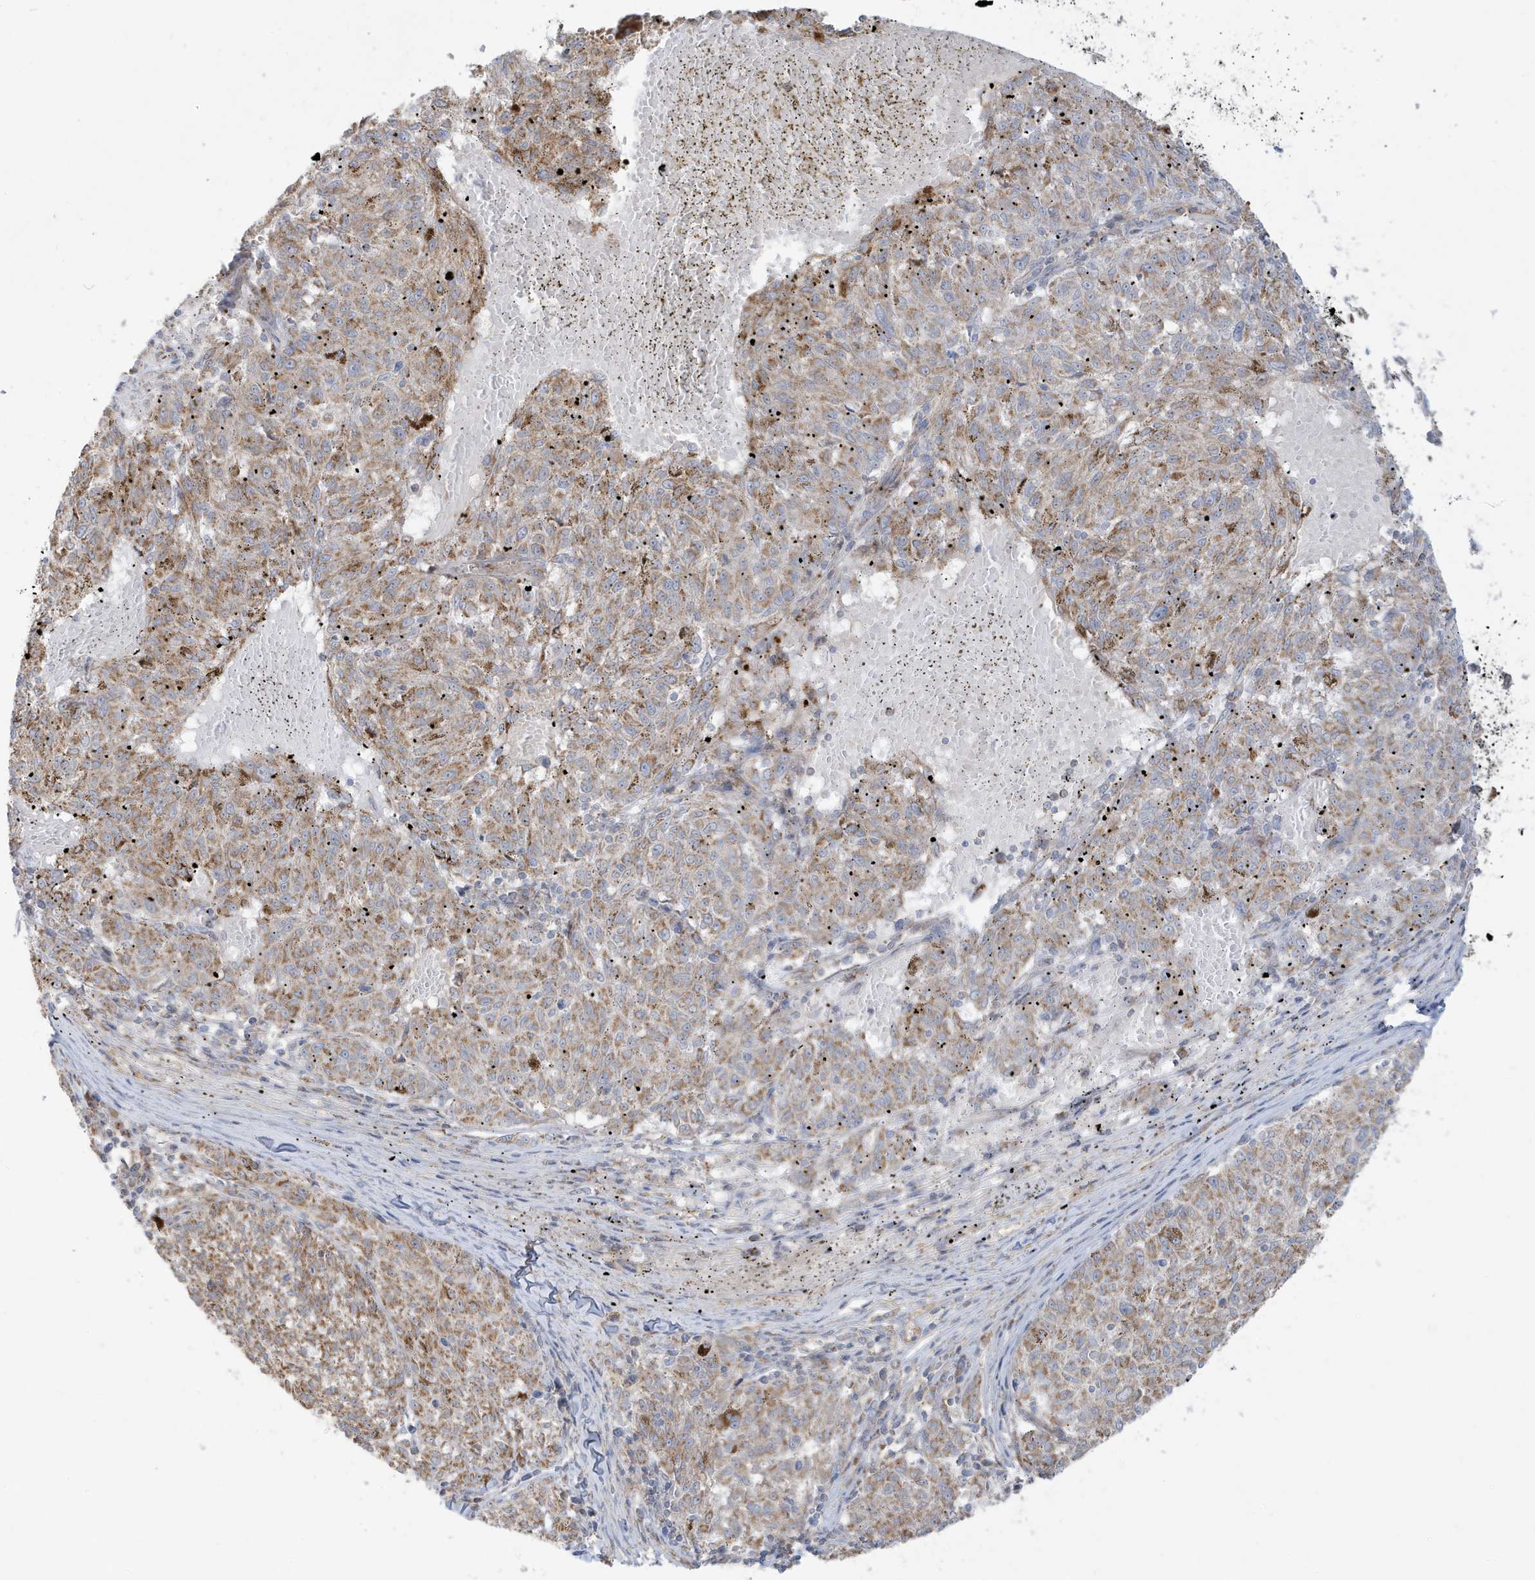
{"staining": {"intensity": "moderate", "quantity": "25%-75%", "location": "cytoplasmic/membranous"}, "tissue": "melanoma", "cell_type": "Tumor cells", "image_type": "cancer", "snomed": [{"axis": "morphology", "description": "Malignant melanoma, NOS"}, {"axis": "topography", "description": "Skin"}], "caption": "A micrograph of melanoma stained for a protein displays moderate cytoplasmic/membranous brown staining in tumor cells.", "gene": "IFT57", "patient": {"sex": "female", "age": 72}}